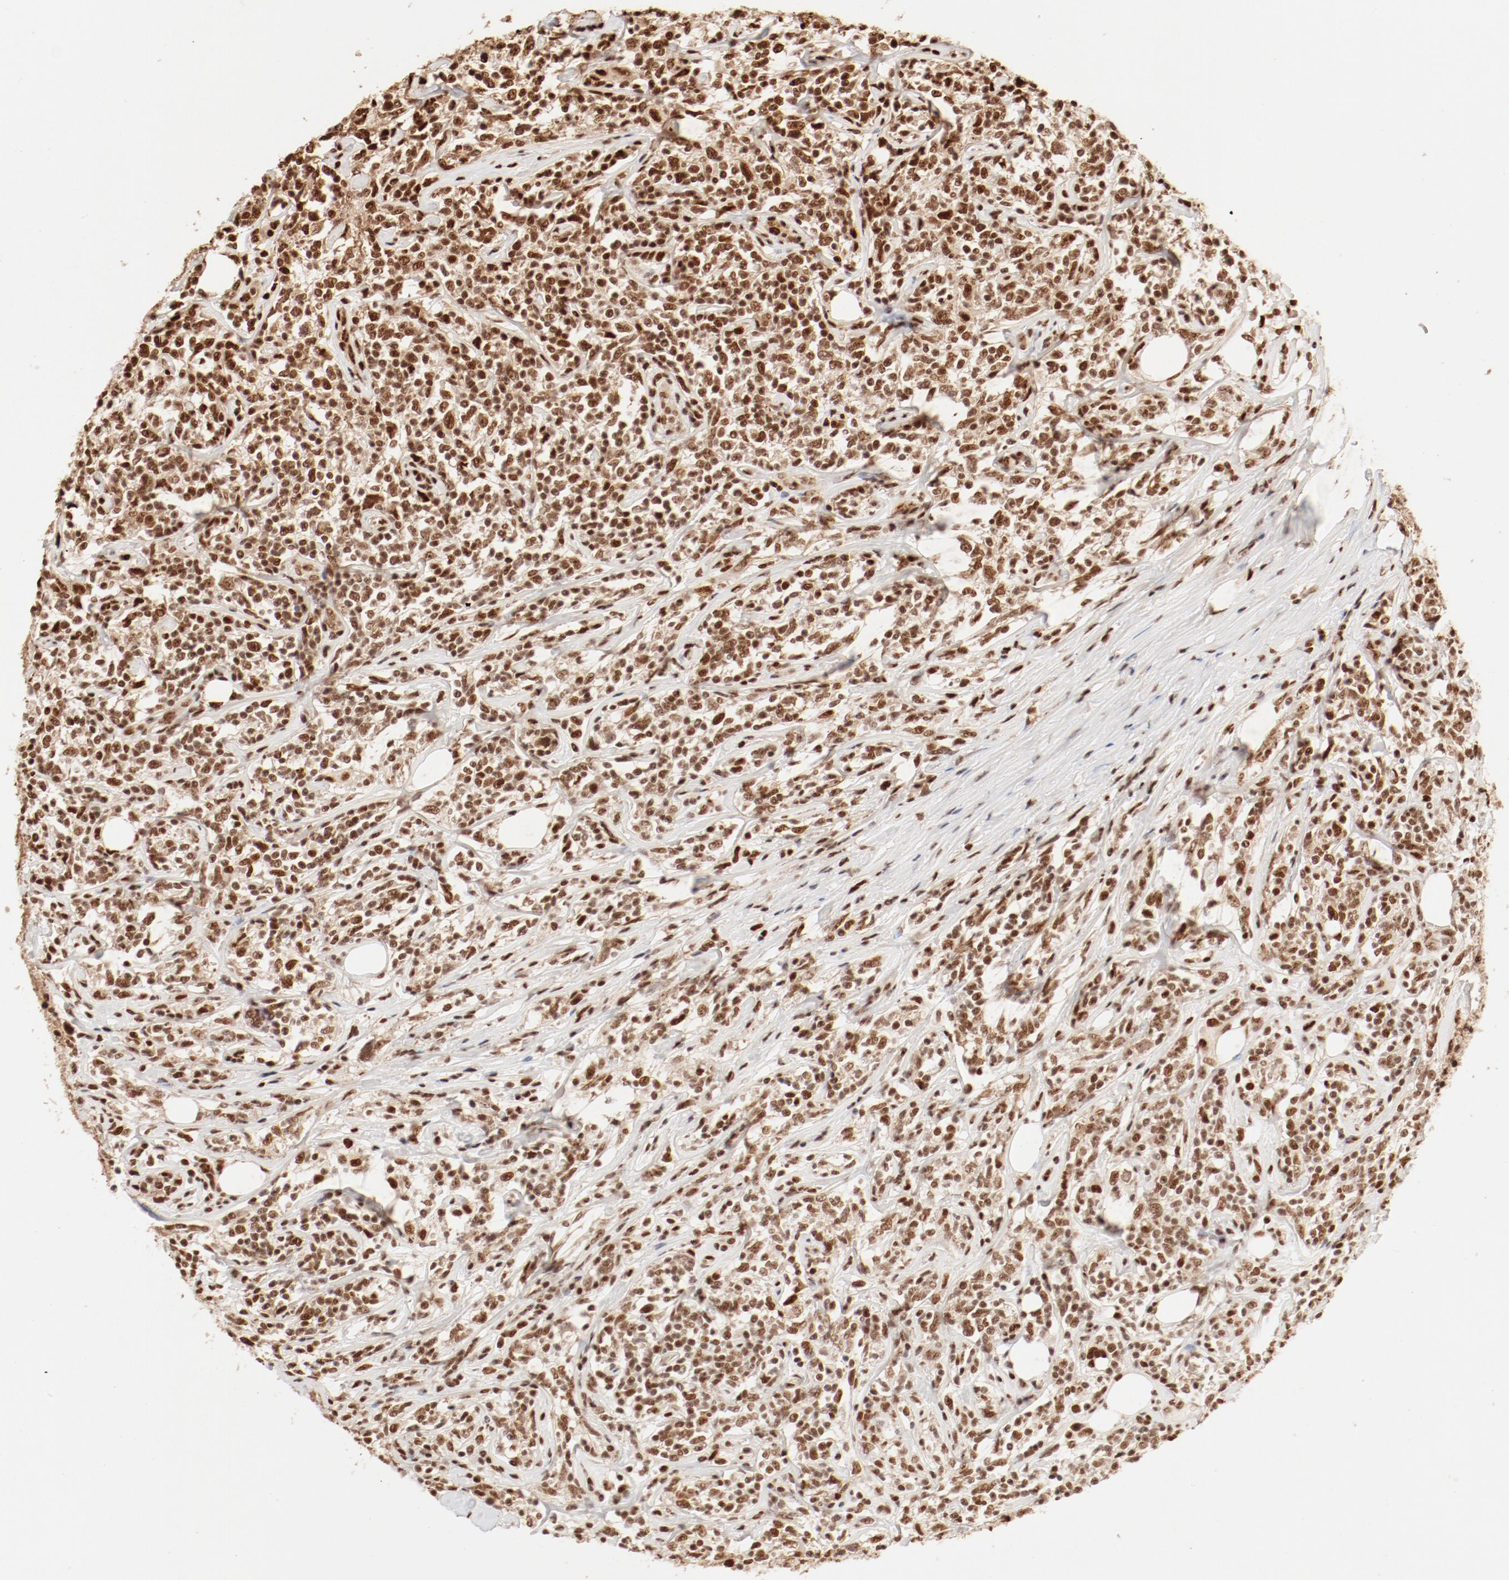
{"staining": {"intensity": "strong", "quantity": ">75%", "location": "nuclear"}, "tissue": "lymphoma", "cell_type": "Tumor cells", "image_type": "cancer", "snomed": [{"axis": "morphology", "description": "Malignant lymphoma, non-Hodgkin's type, High grade"}, {"axis": "topography", "description": "Lymph node"}], "caption": "An immunohistochemistry photomicrograph of tumor tissue is shown. Protein staining in brown shows strong nuclear positivity in lymphoma within tumor cells. (Stains: DAB in brown, nuclei in blue, Microscopy: brightfield microscopy at high magnification).", "gene": "FAM50A", "patient": {"sex": "female", "age": 84}}